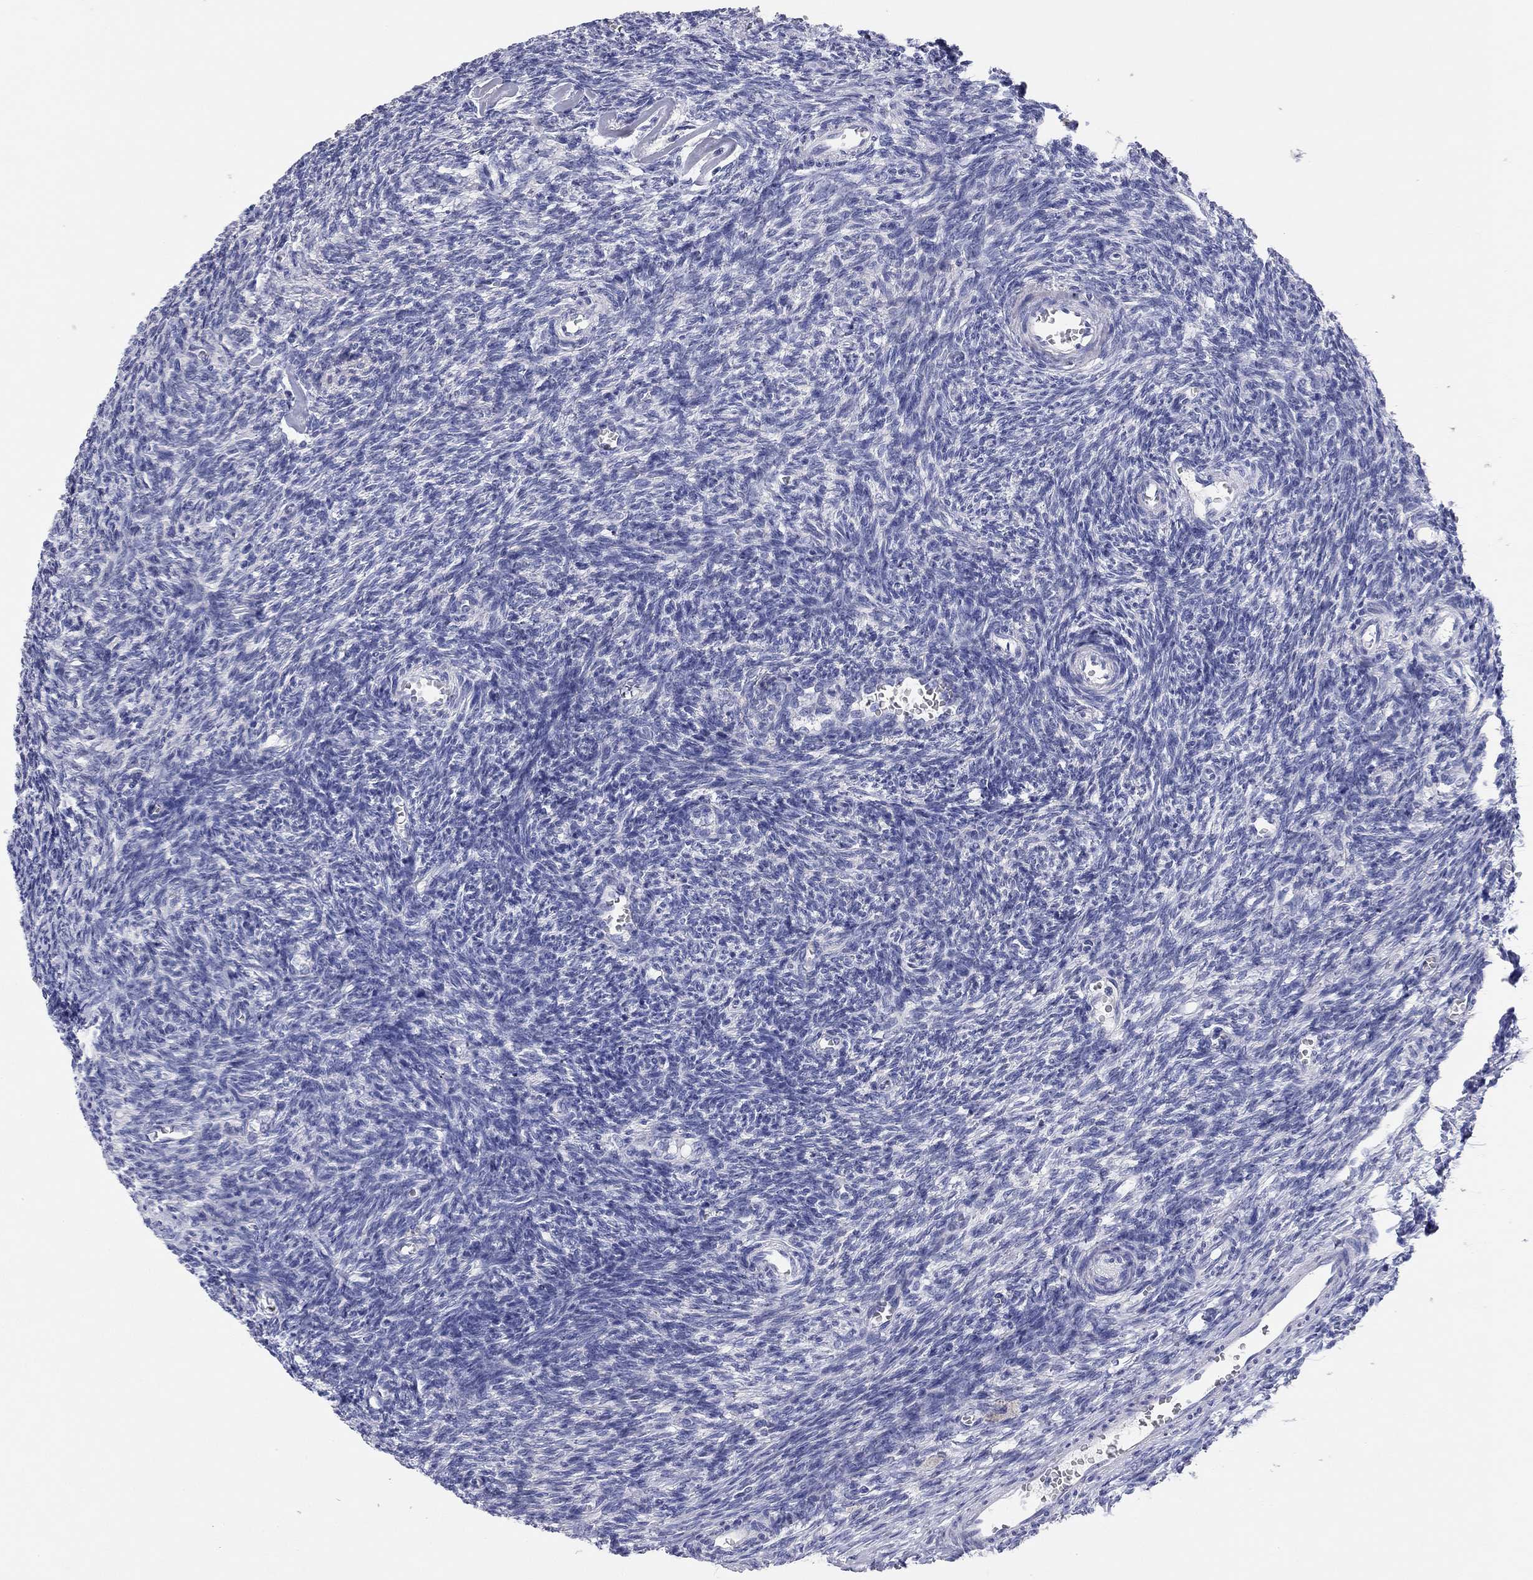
{"staining": {"intensity": "negative", "quantity": "none", "location": "none"}, "tissue": "ovary", "cell_type": "Follicle cells", "image_type": "normal", "snomed": [{"axis": "morphology", "description": "Normal tissue, NOS"}, {"axis": "topography", "description": "Ovary"}], "caption": "Immunohistochemistry (IHC) micrograph of benign human ovary stained for a protein (brown), which demonstrates no staining in follicle cells.", "gene": "ENSG00000269035", "patient": {"sex": "female", "age": 27}}